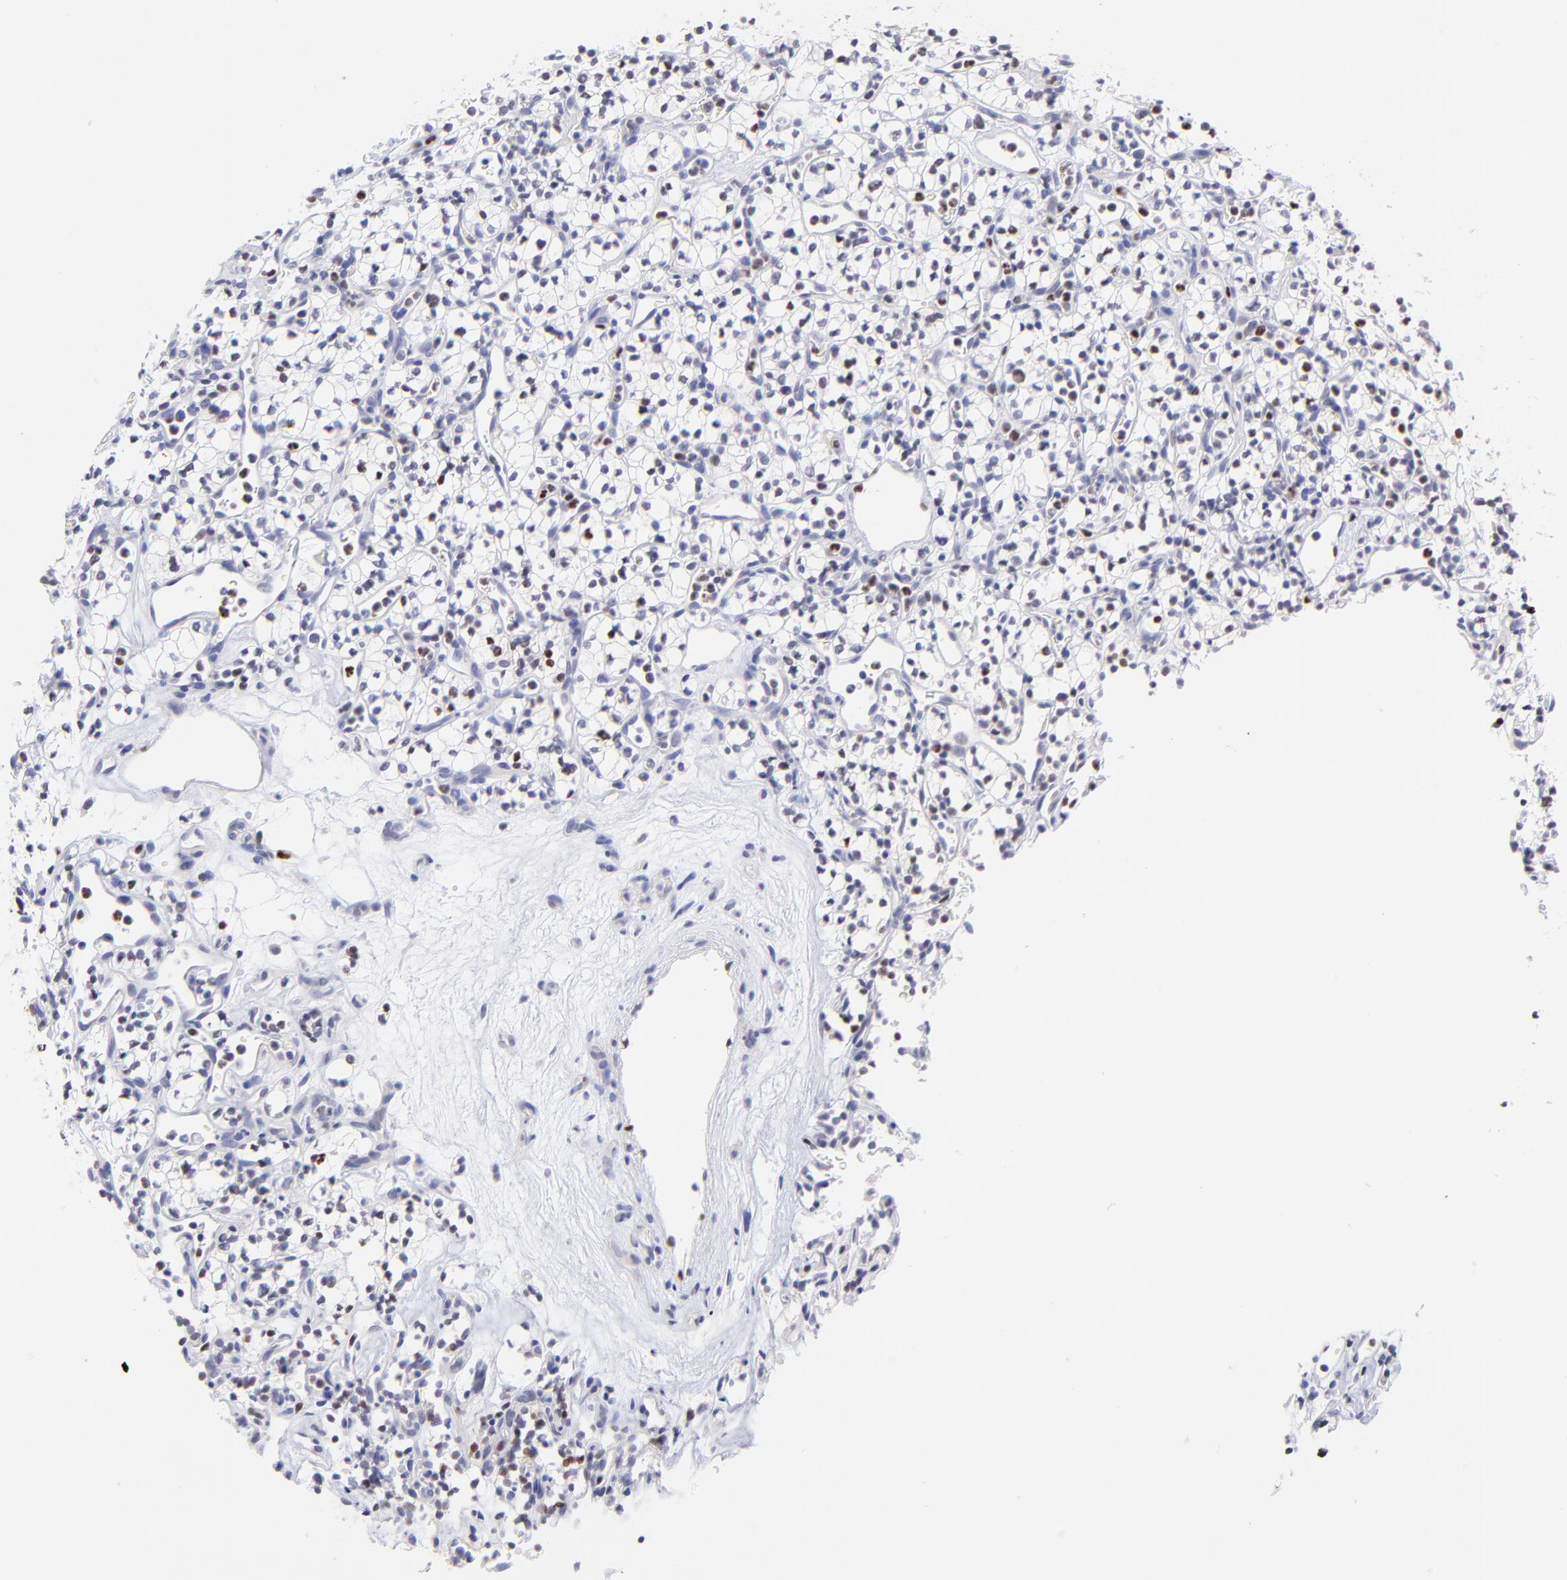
{"staining": {"intensity": "negative", "quantity": "none", "location": "none"}, "tissue": "renal cancer", "cell_type": "Tumor cells", "image_type": "cancer", "snomed": [{"axis": "morphology", "description": "Adenocarcinoma, NOS"}, {"axis": "topography", "description": "Kidney"}], "caption": "The micrograph demonstrates no staining of tumor cells in renal adenocarcinoma. Brightfield microscopy of IHC stained with DAB (brown) and hematoxylin (blue), captured at high magnification.", "gene": "KLF4", "patient": {"sex": "male", "age": 59}}